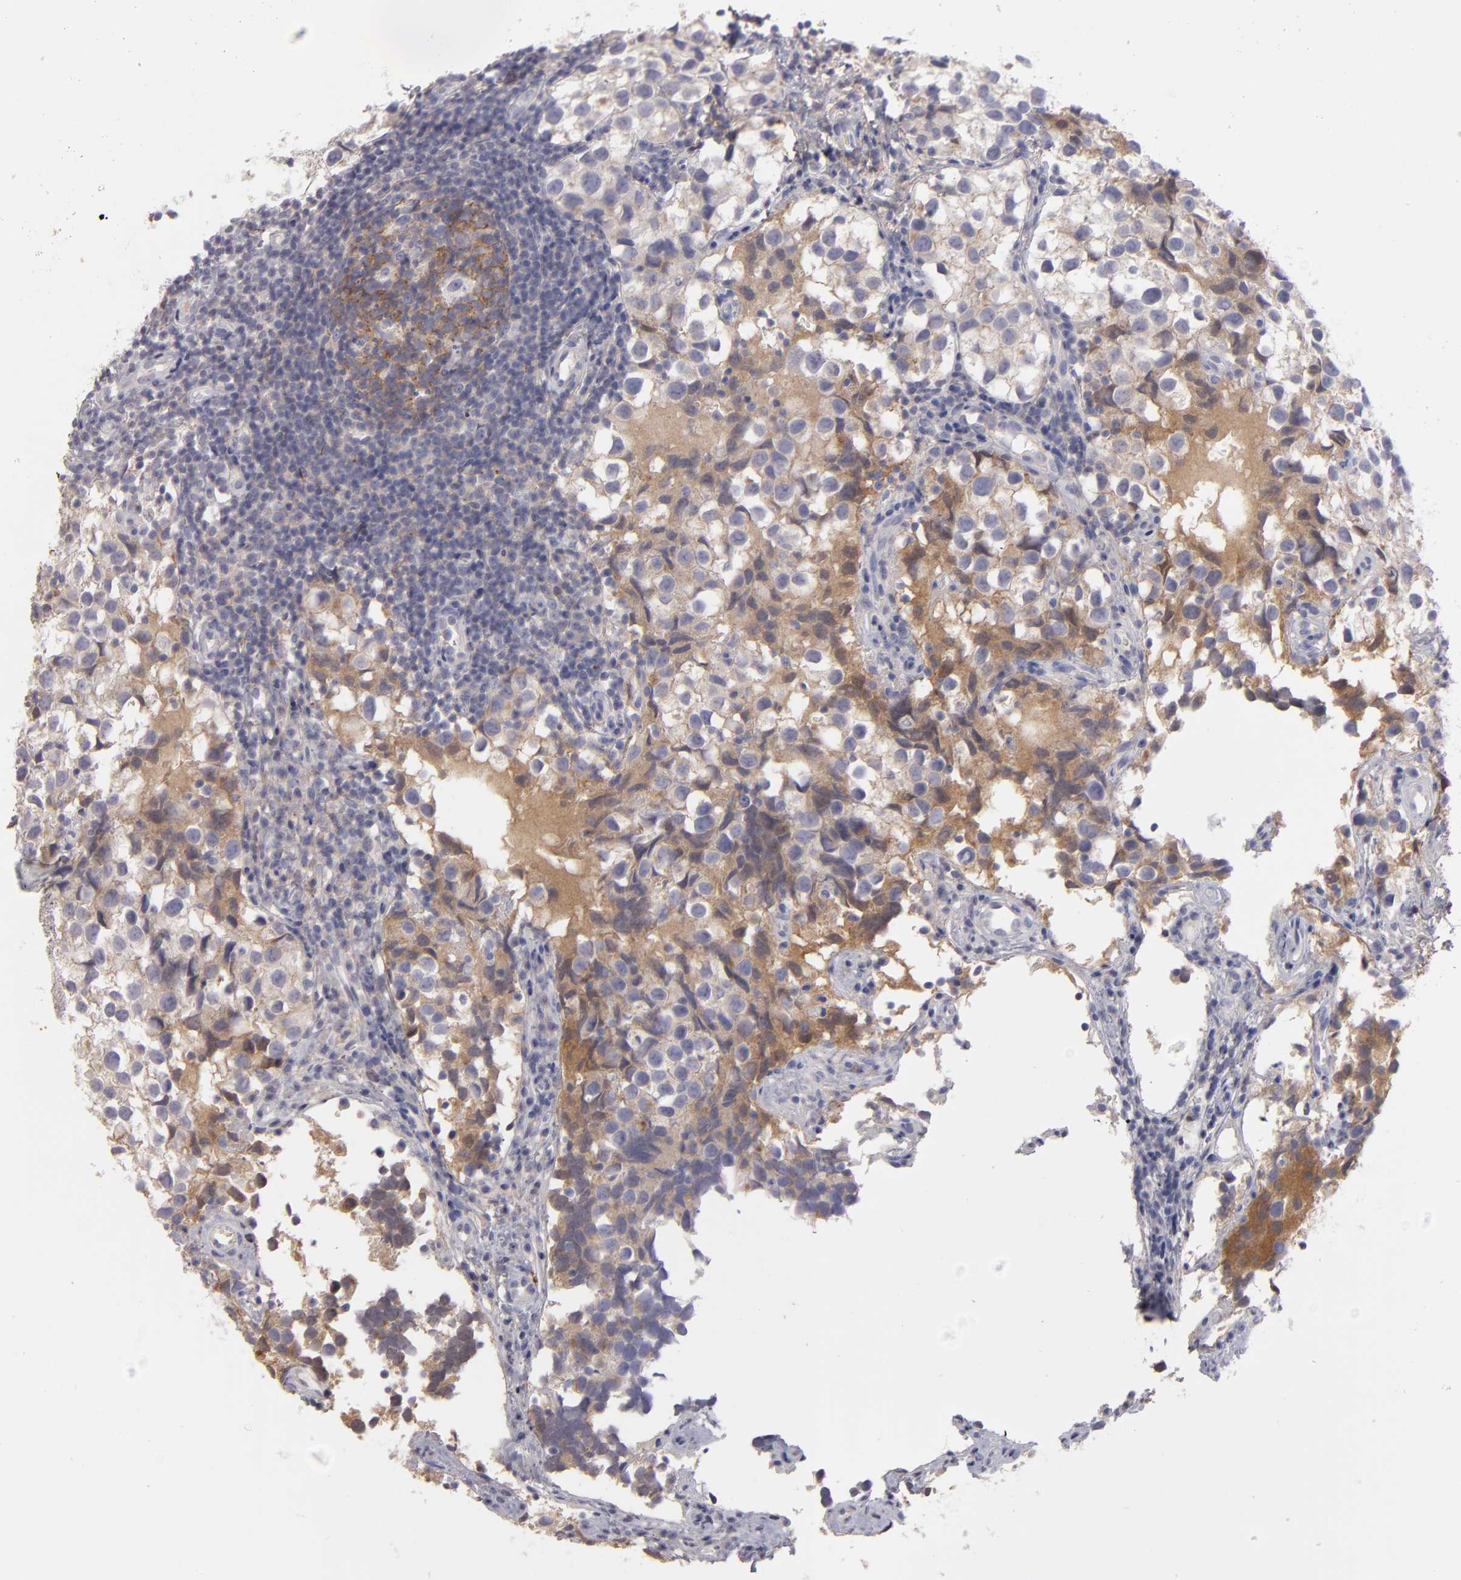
{"staining": {"intensity": "negative", "quantity": "none", "location": "none"}, "tissue": "testis cancer", "cell_type": "Tumor cells", "image_type": "cancer", "snomed": [{"axis": "morphology", "description": "Seminoma, NOS"}, {"axis": "topography", "description": "Testis"}], "caption": "DAB (3,3'-diaminobenzidine) immunohistochemical staining of human testis seminoma reveals no significant expression in tumor cells. (DAB immunohistochemistry visualized using brightfield microscopy, high magnification).", "gene": "FBLN1", "patient": {"sex": "male", "age": 39}}